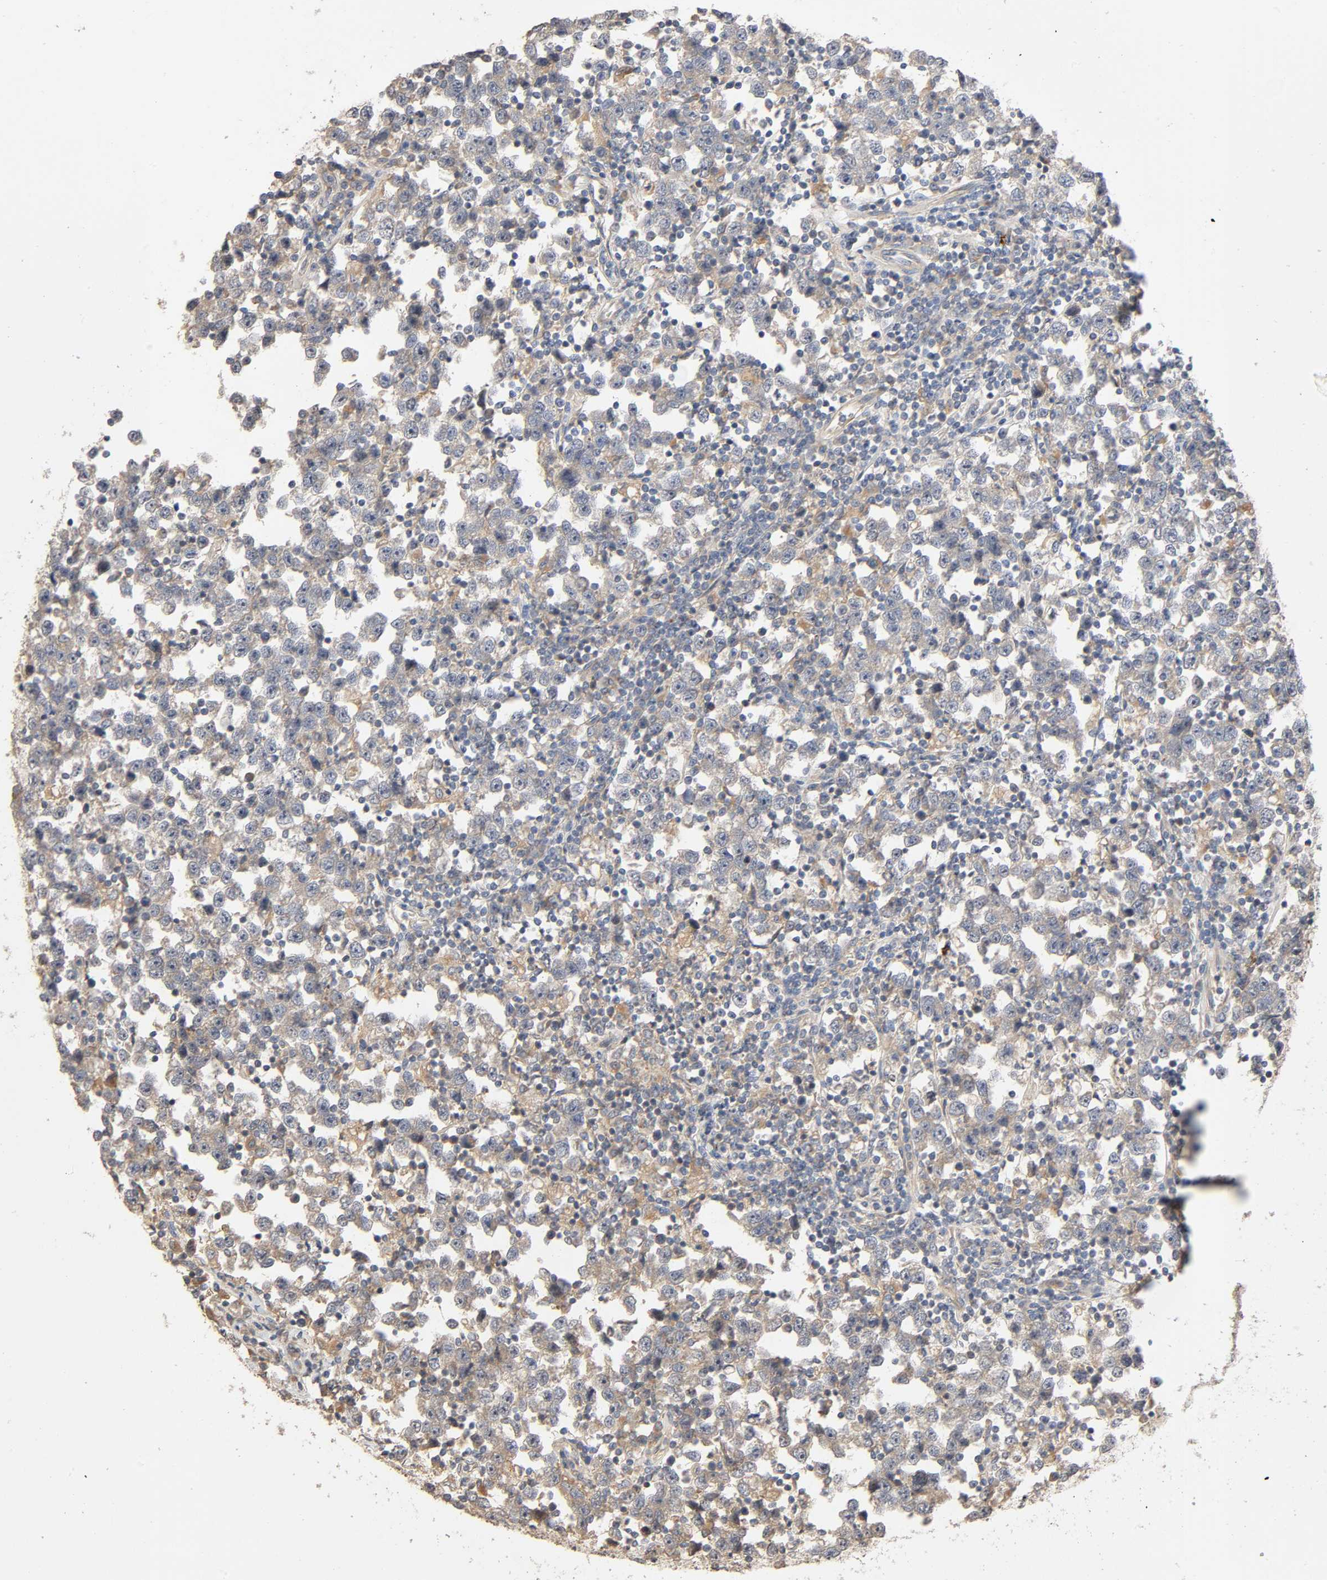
{"staining": {"intensity": "weak", "quantity": "<25%", "location": "cytoplasmic/membranous"}, "tissue": "testis cancer", "cell_type": "Tumor cells", "image_type": "cancer", "snomed": [{"axis": "morphology", "description": "Seminoma, NOS"}, {"axis": "topography", "description": "Testis"}], "caption": "Protein analysis of testis seminoma exhibits no significant positivity in tumor cells. The staining was performed using DAB (3,3'-diaminobenzidine) to visualize the protein expression in brown, while the nuclei were stained in blue with hematoxylin (Magnification: 20x).", "gene": "SGSM1", "patient": {"sex": "male", "age": 43}}